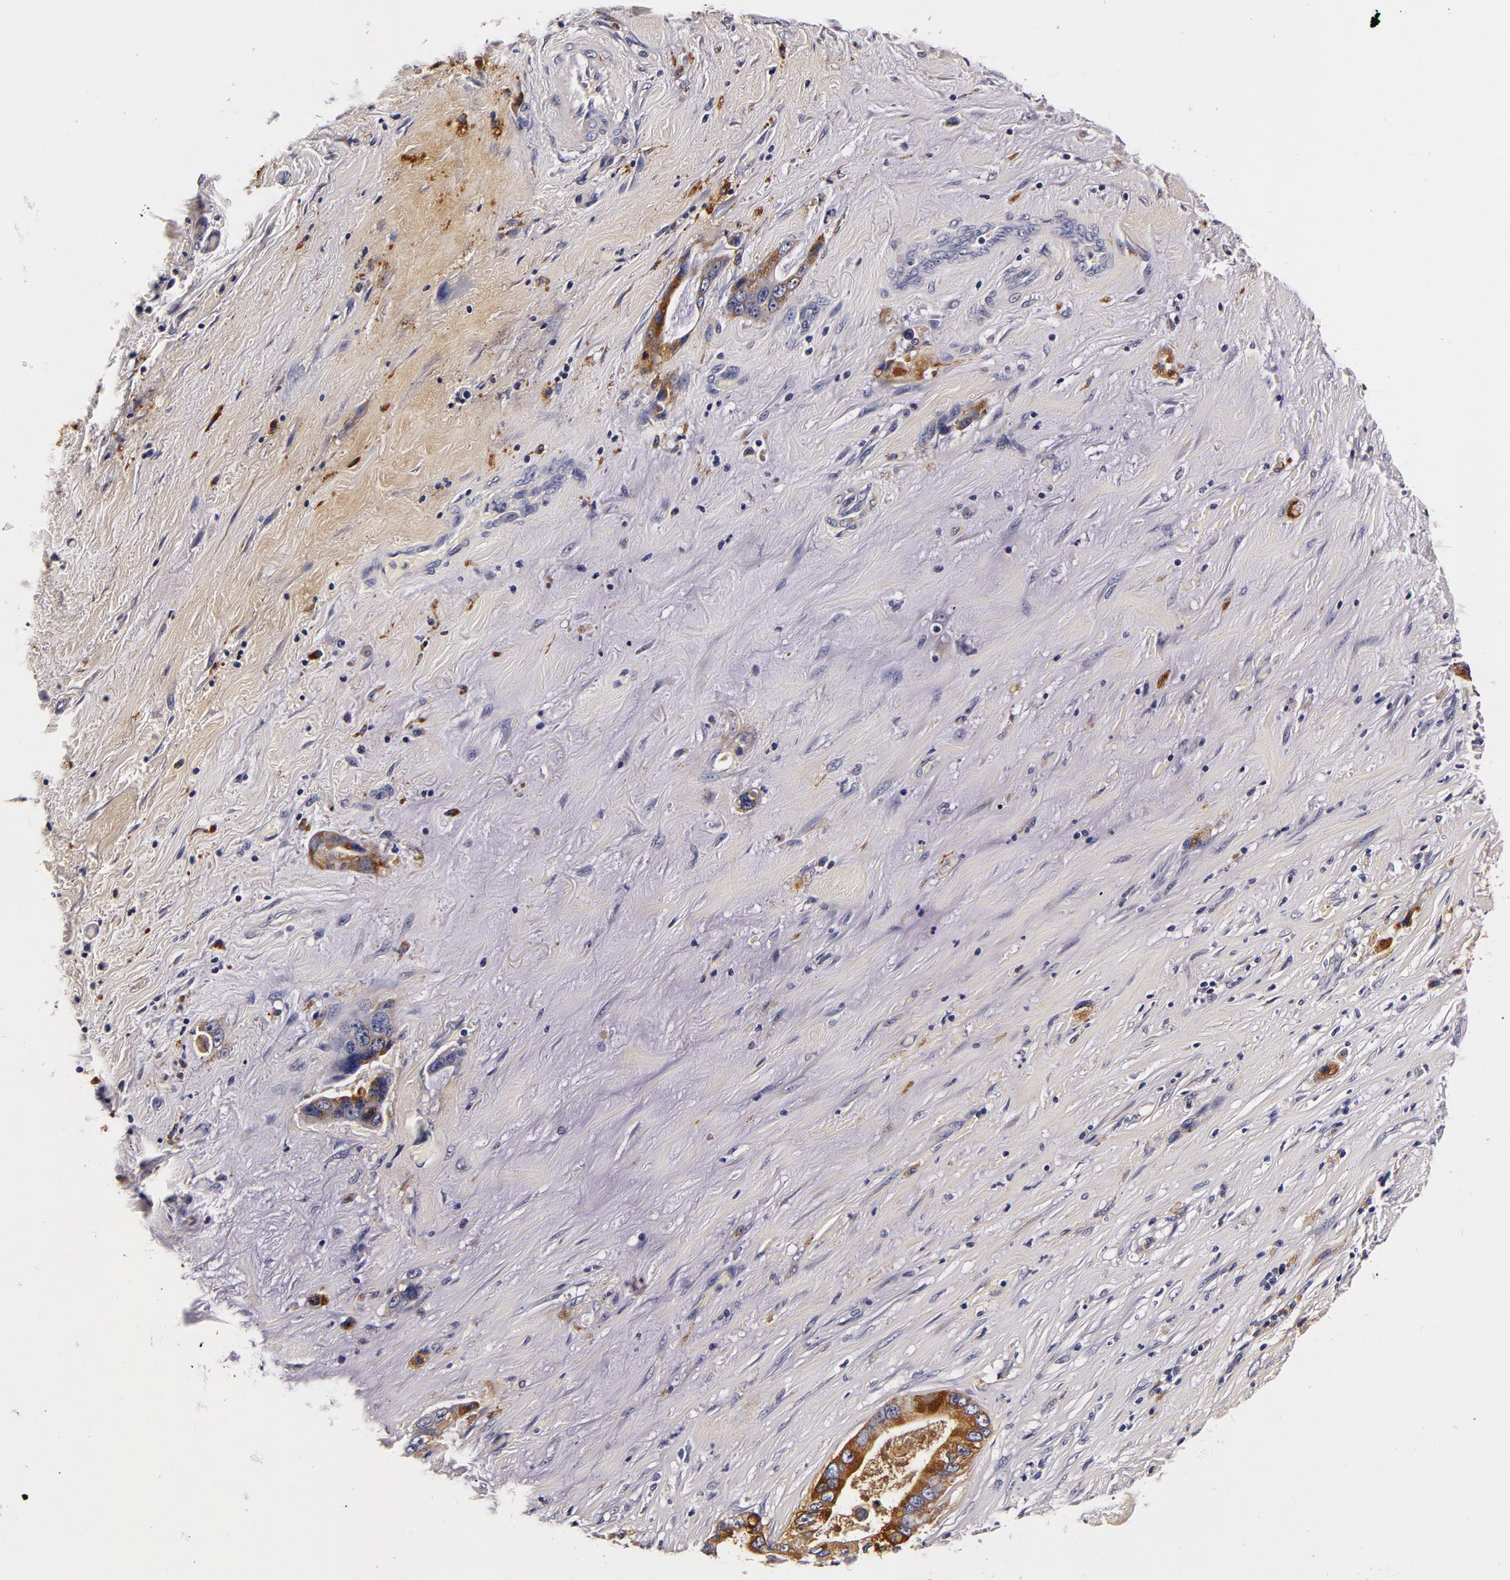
{"staining": {"intensity": "moderate", "quantity": "<25%", "location": "cytoplasmic/membranous"}, "tissue": "pancreatic cancer", "cell_type": "Tumor cells", "image_type": "cancer", "snomed": [{"axis": "morphology", "description": "Adenocarcinoma, NOS"}, {"axis": "topography", "description": "Pancreas"}, {"axis": "topography", "description": "Stomach, upper"}], "caption": "An immunohistochemistry micrograph of neoplastic tissue is shown. Protein staining in brown shows moderate cytoplasmic/membranous positivity in pancreatic adenocarcinoma within tumor cells. (Brightfield microscopy of DAB IHC at high magnification).", "gene": "LGALS3BP", "patient": {"sex": "male", "age": 77}}